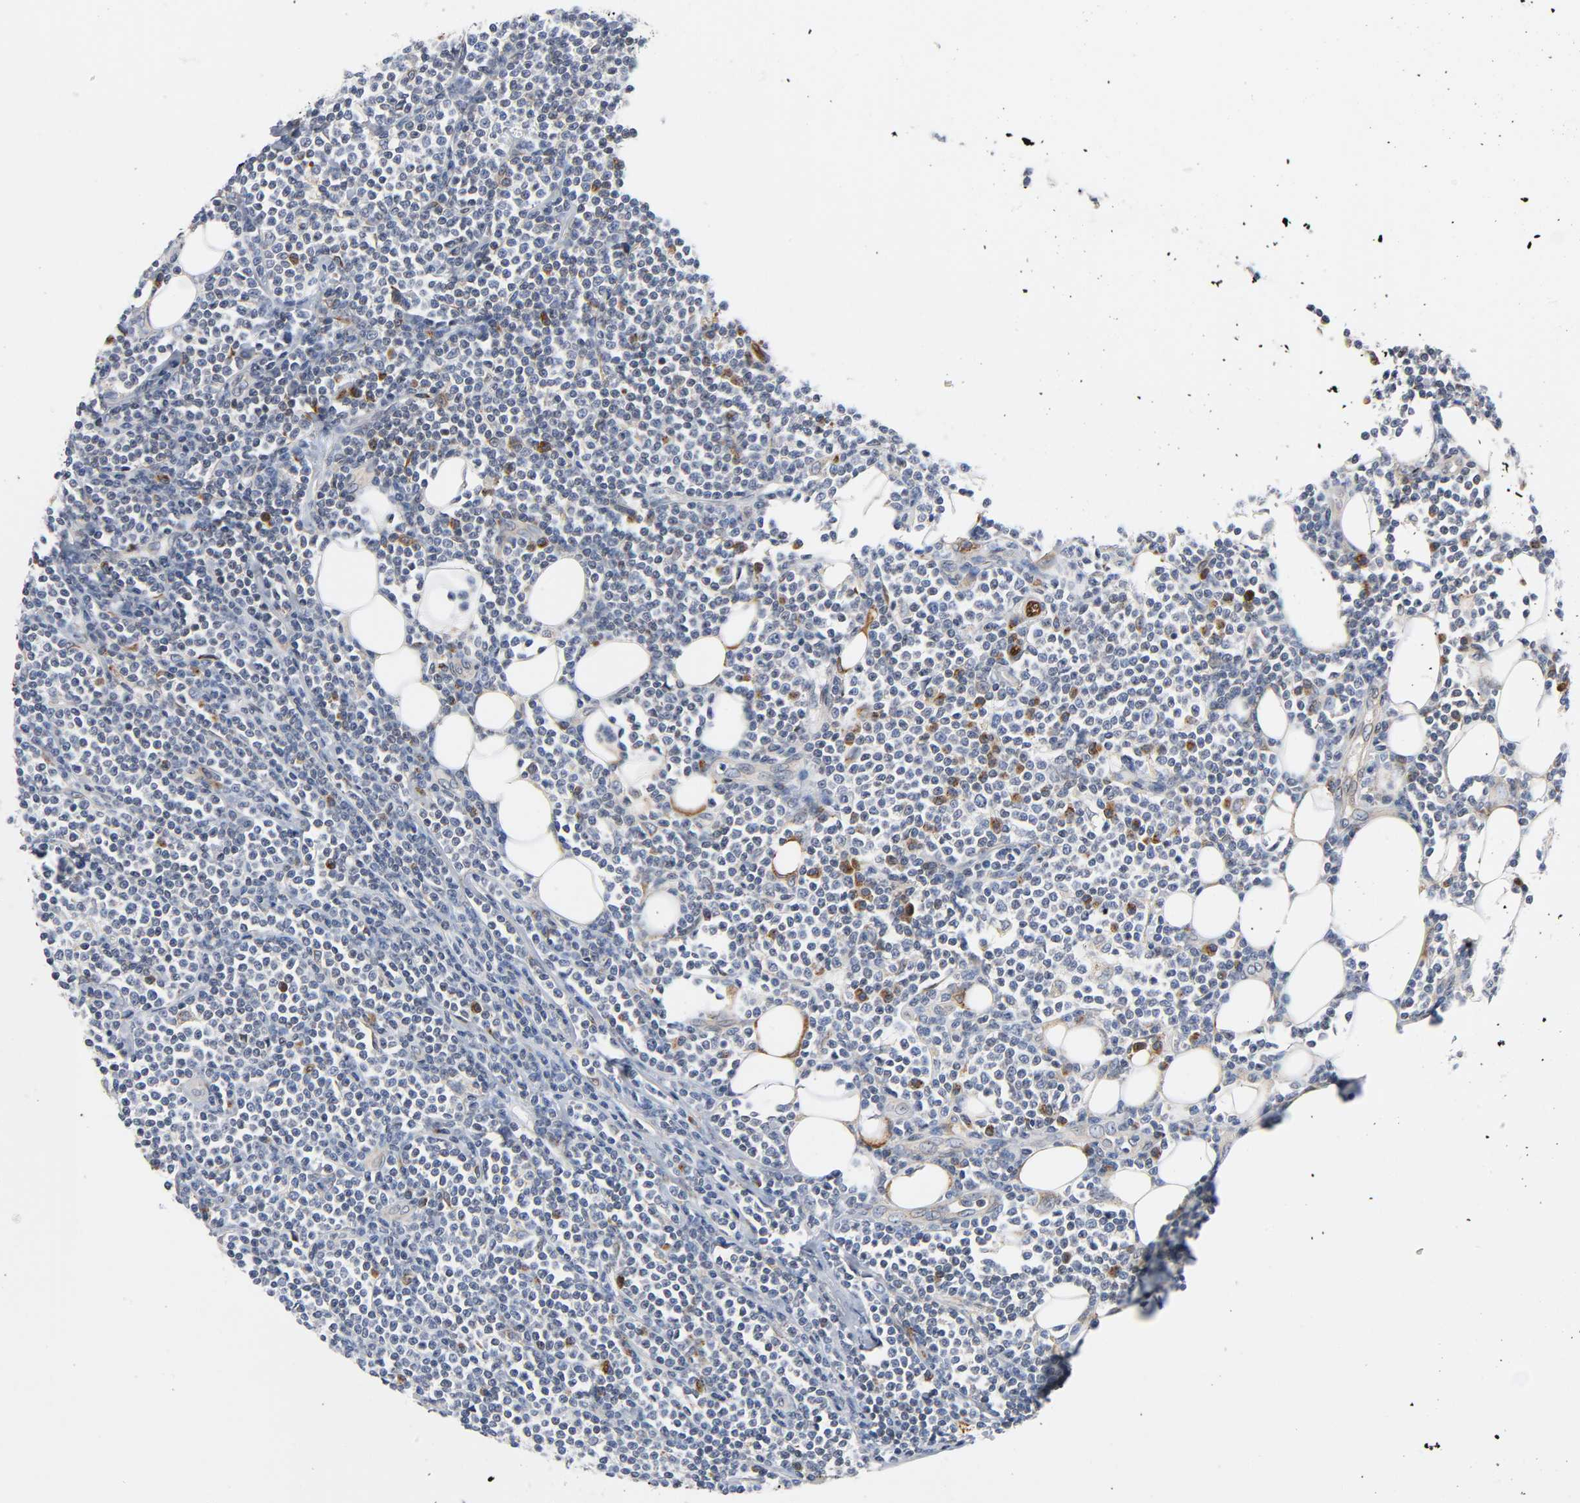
{"staining": {"intensity": "negative", "quantity": "none", "location": "none"}, "tissue": "lymphoma", "cell_type": "Tumor cells", "image_type": "cancer", "snomed": [{"axis": "morphology", "description": "Malignant lymphoma, non-Hodgkin's type, Low grade"}, {"axis": "topography", "description": "Soft tissue"}], "caption": "Micrograph shows no significant protein positivity in tumor cells of low-grade malignant lymphoma, non-Hodgkin's type.", "gene": "ASB6", "patient": {"sex": "male", "age": 92}}